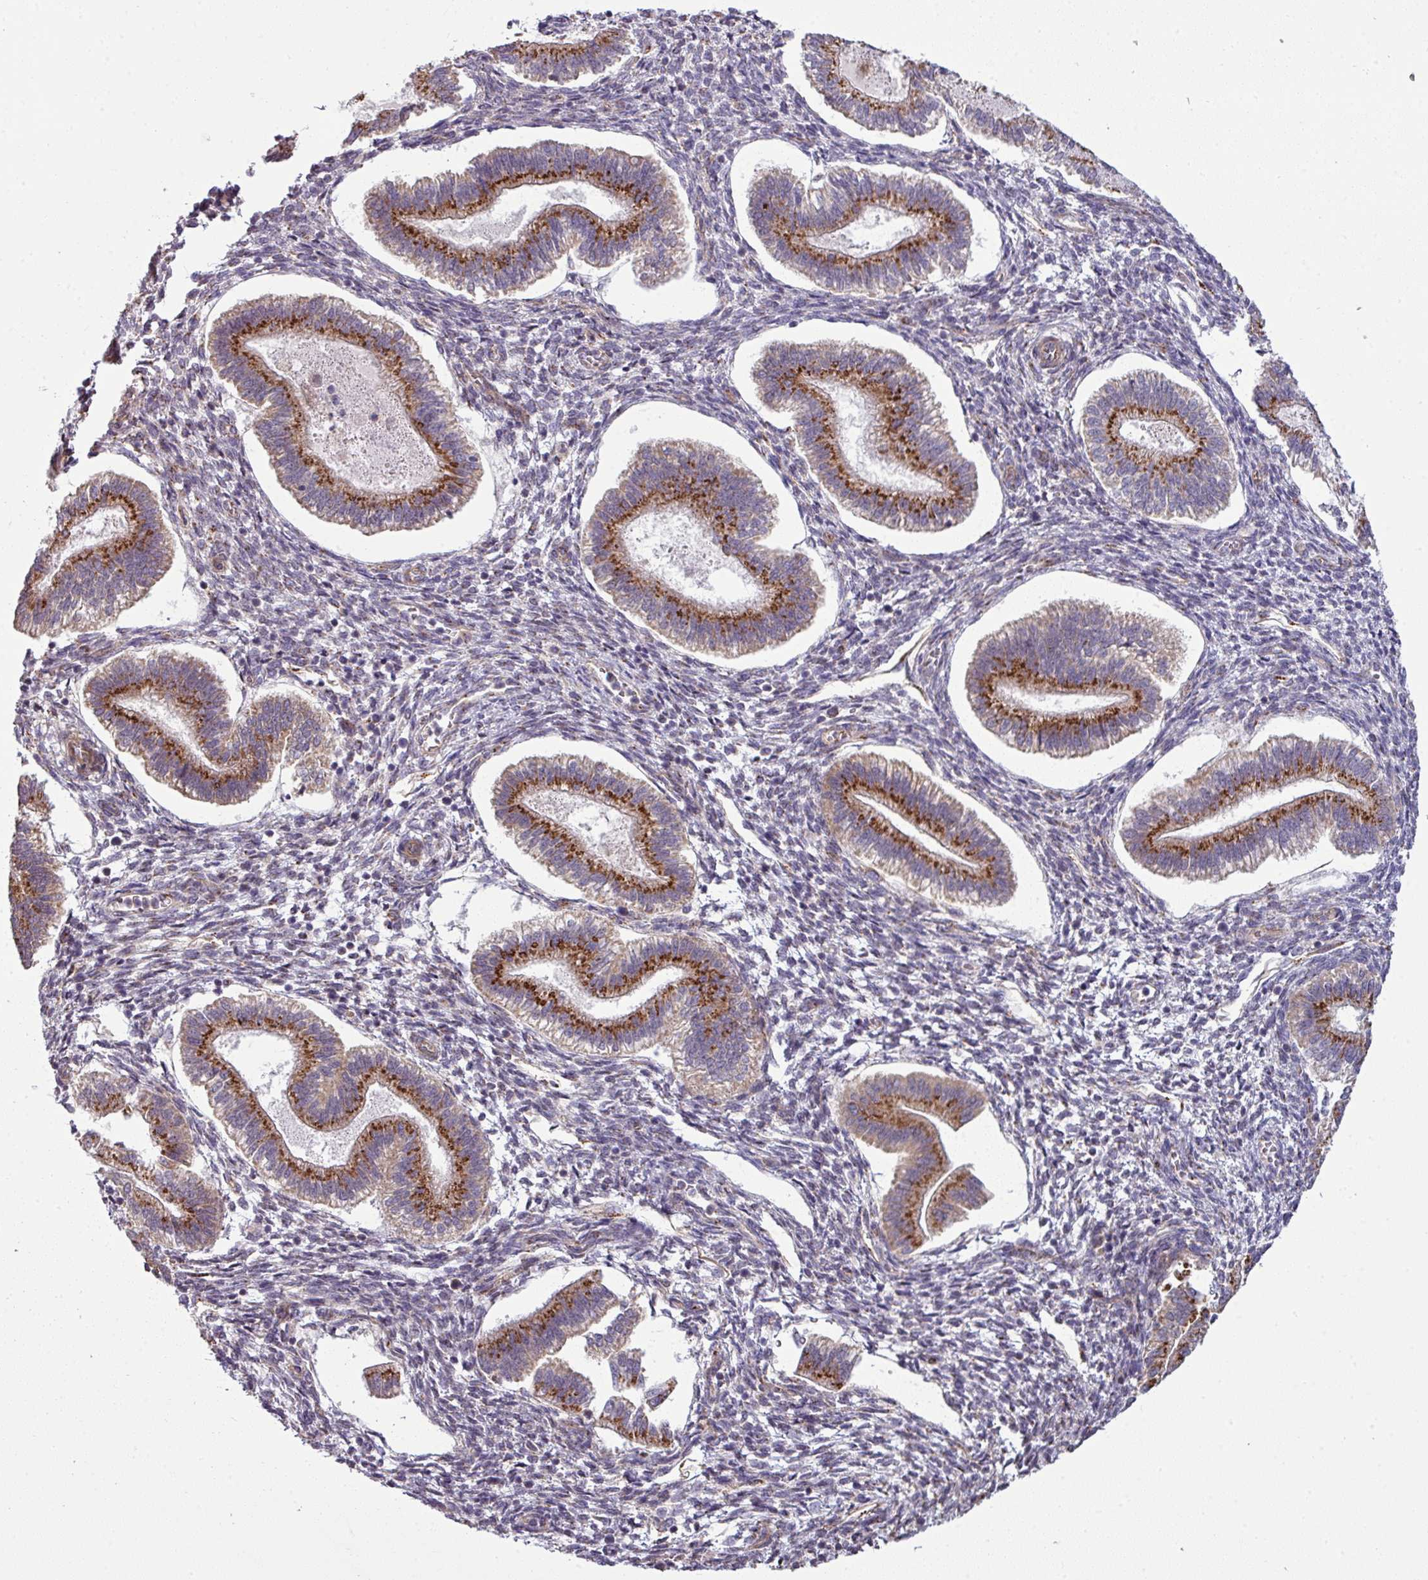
{"staining": {"intensity": "weak", "quantity": "<25%", "location": "cytoplasmic/membranous"}, "tissue": "endometrium", "cell_type": "Cells in endometrial stroma", "image_type": "normal", "snomed": [{"axis": "morphology", "description": "Normal tissue, NOS"}, {"axis": "topography", "description": "Endometrium"}], "caption": "This micrograph is of normal endometrium stained with immunohistochemistry (IHC) to label a protein in brown with the nuclei are counter-stained blue. There is no staining in cells in endometrial stroma. Brightfield microscopy of IHC stained with DAB (3,3'-diaminobenzidine) (brown) and hematoxylin (blue), captured at high magnification.", "gene": "TIMMDC1", "patient": {"sex": "female", "age": 25}}